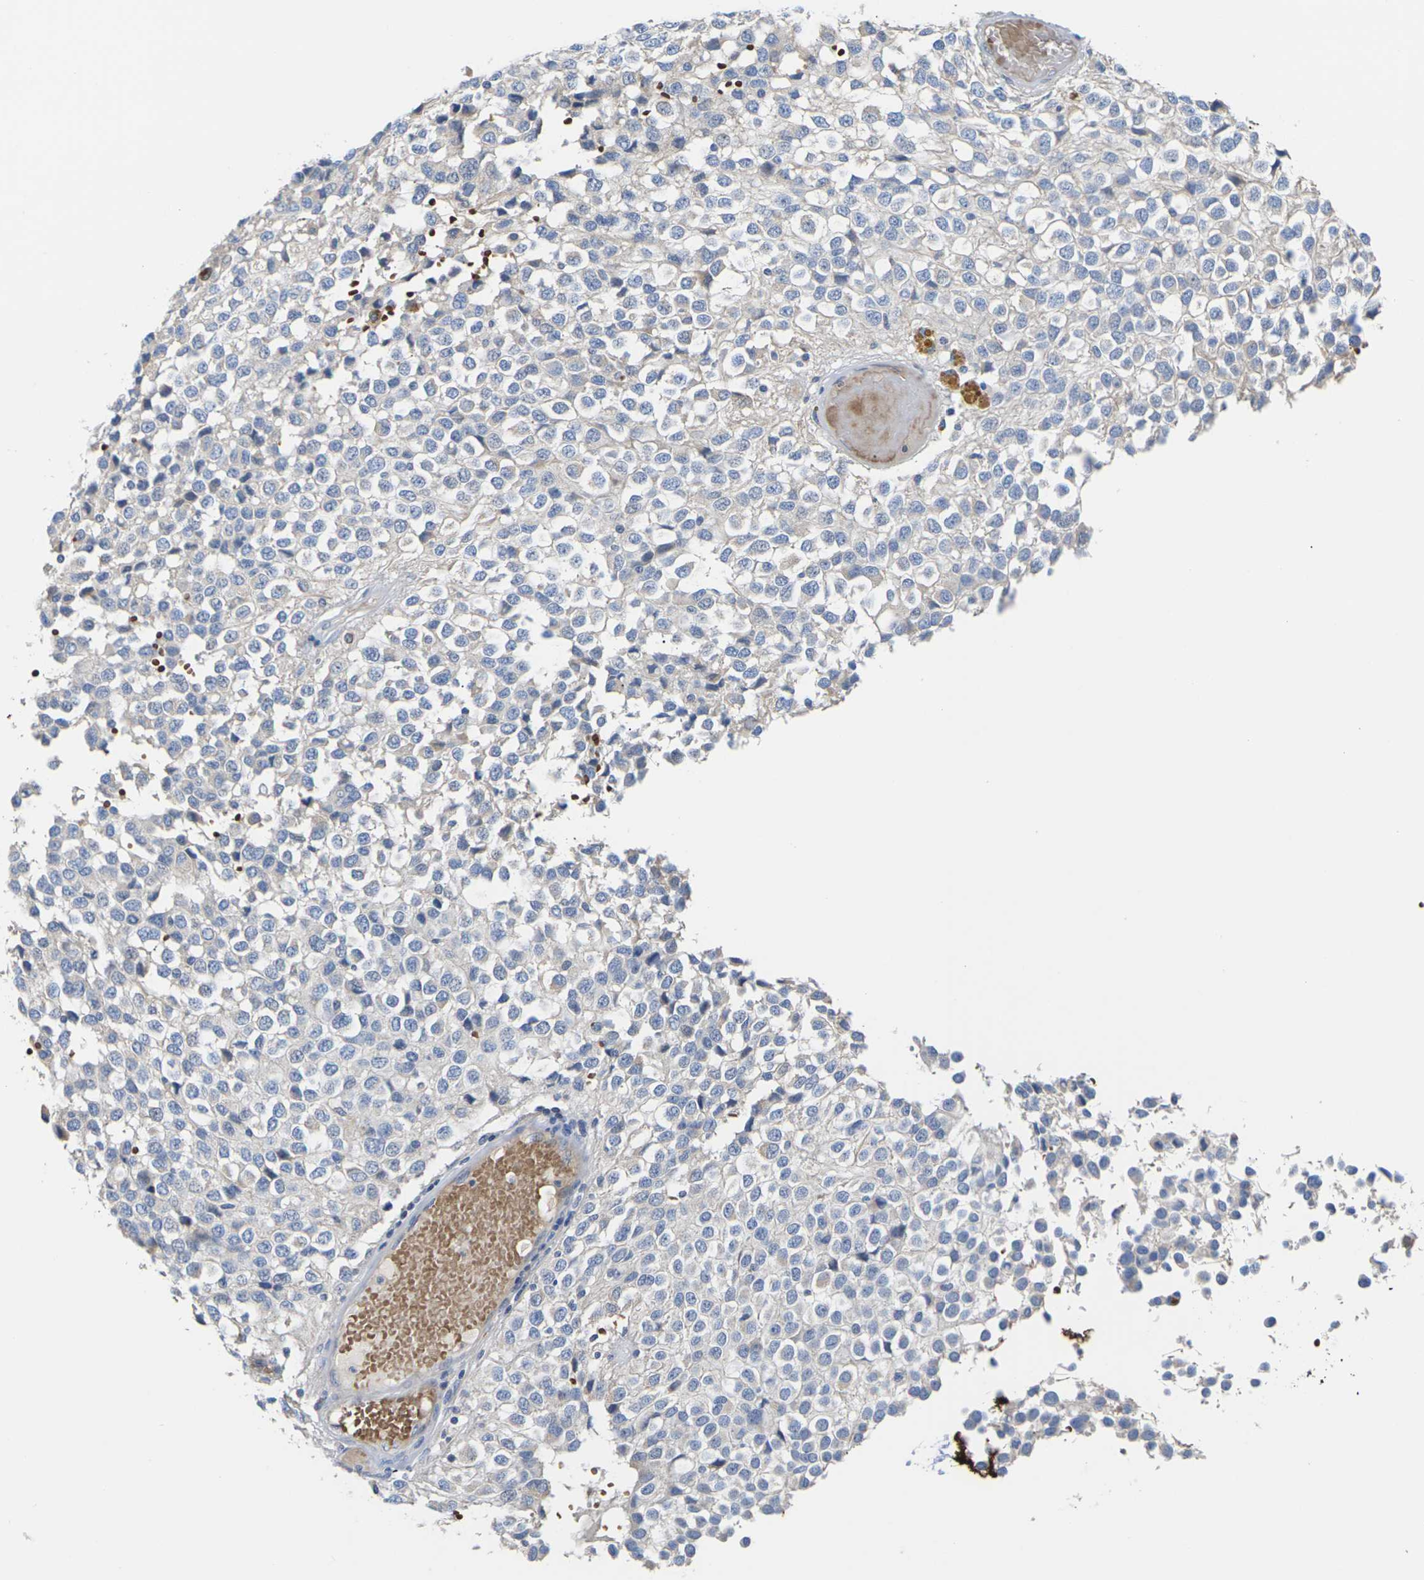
{"staining": {"intensity": "negative", "quantity": "none", "location": "none"}, "tissue": "glioma", "cell_type": "Tumor cells", "image_type": "cancer", "snomed": [{"axis": "morphology", "description": "Glioma, malignant, High grade"}, {"axis": "topography", "description": "Brain"}], "caption": "The IHC photomicrograph has no significant positivity in tumor cells of glioma tissue.", "gene": "TMCO4", "patient": {"sex": "male", "age": 32}}